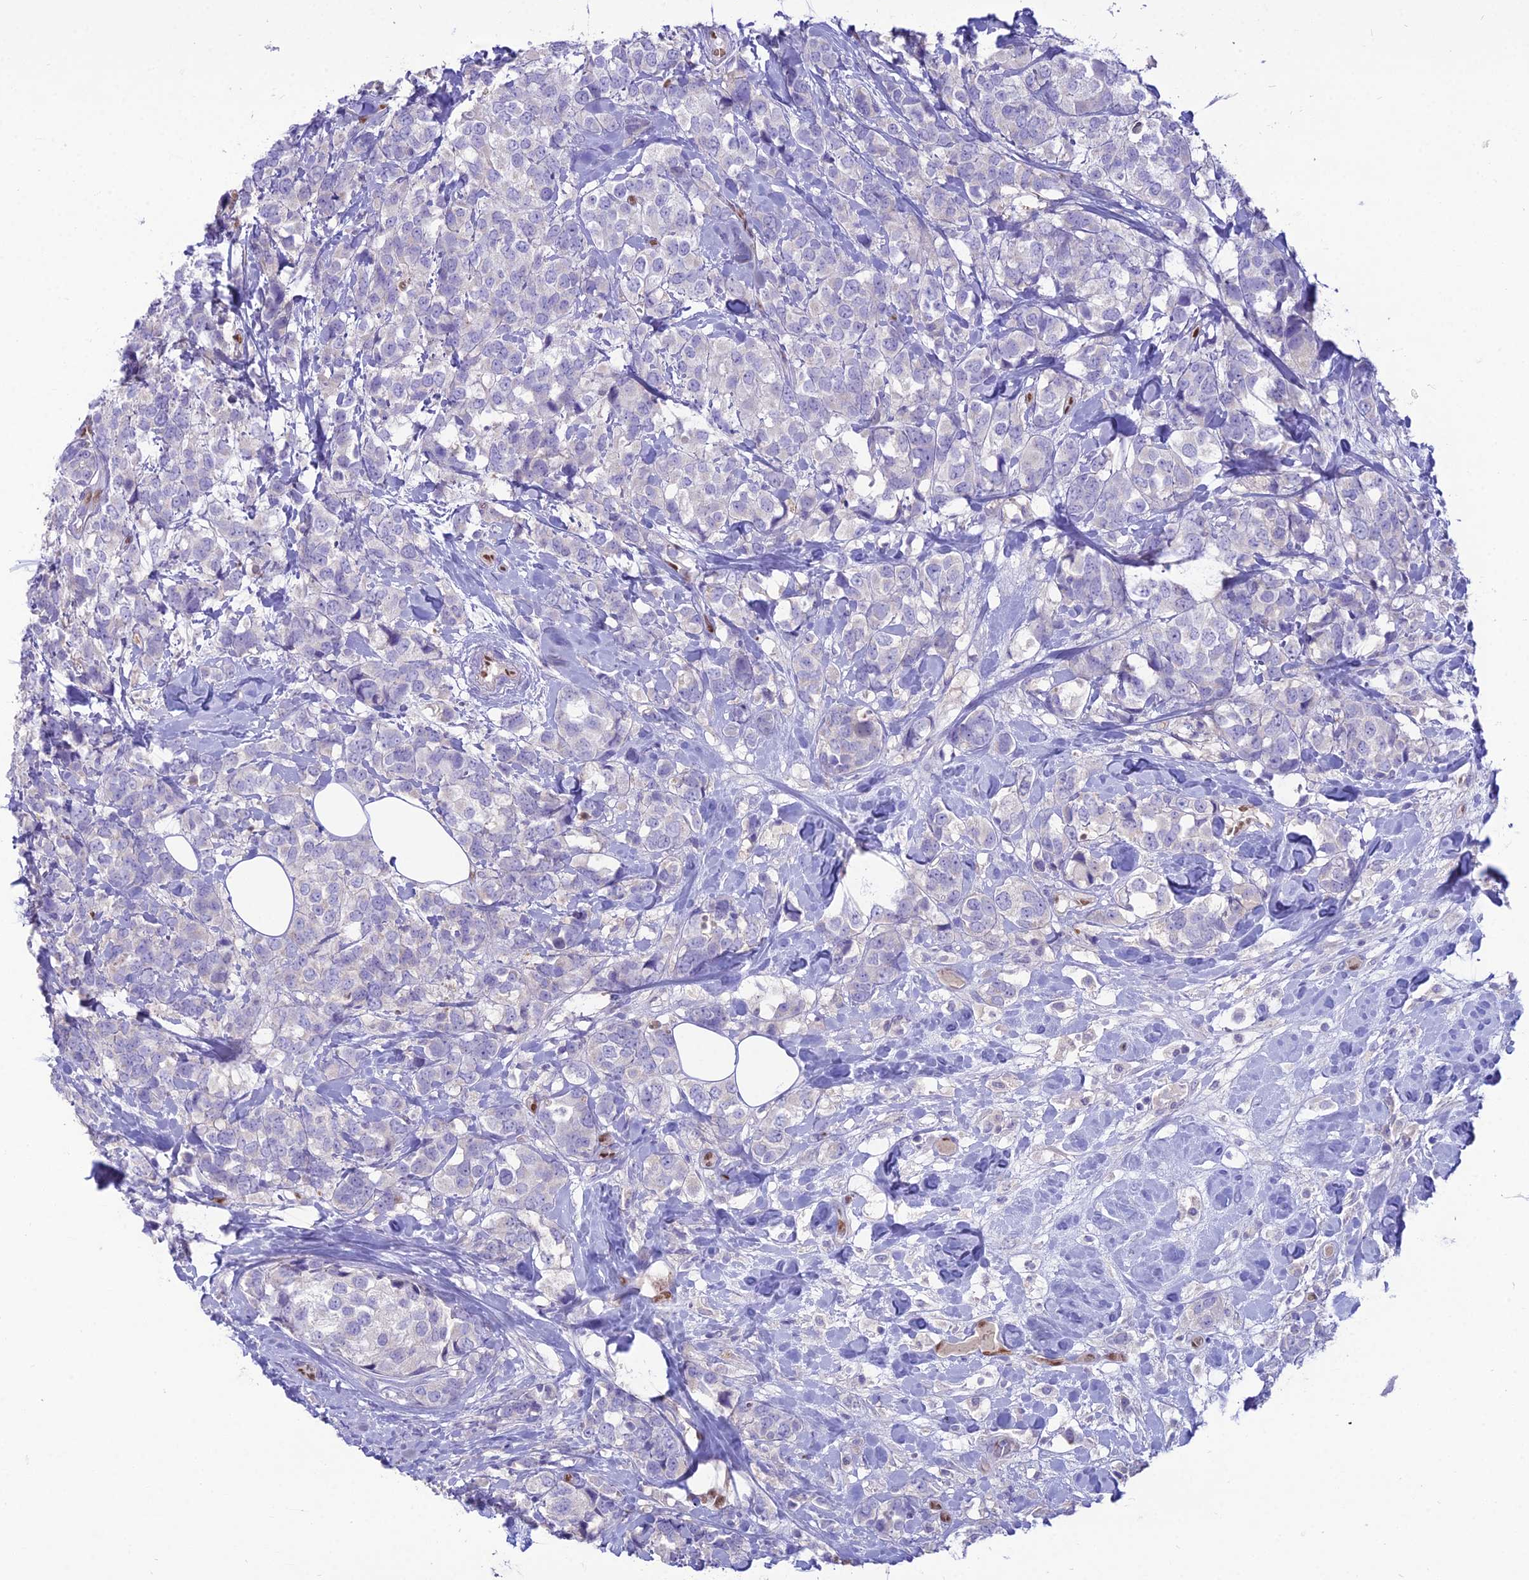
{"staining": {"intensity": "negative", "quantity": "none", "location": "none"}, "tissue": "breast cancer", "cell_type": "Tumor cells", "image_type": "cancer", "snomed": [{"axis": "morphology", "description": "Lobular carcinoma"}, {"axis": "topography", "description": "Breast"}], "caption": "High magnification brightfield microscopy of lobular carcinoma (breast) stained with DAB (brown) and counterstained with hematoxylin (blue): tumor cells show no significant expression.", "gene": "NOVA2", "patient": {"sex": "female", "age": 59}}